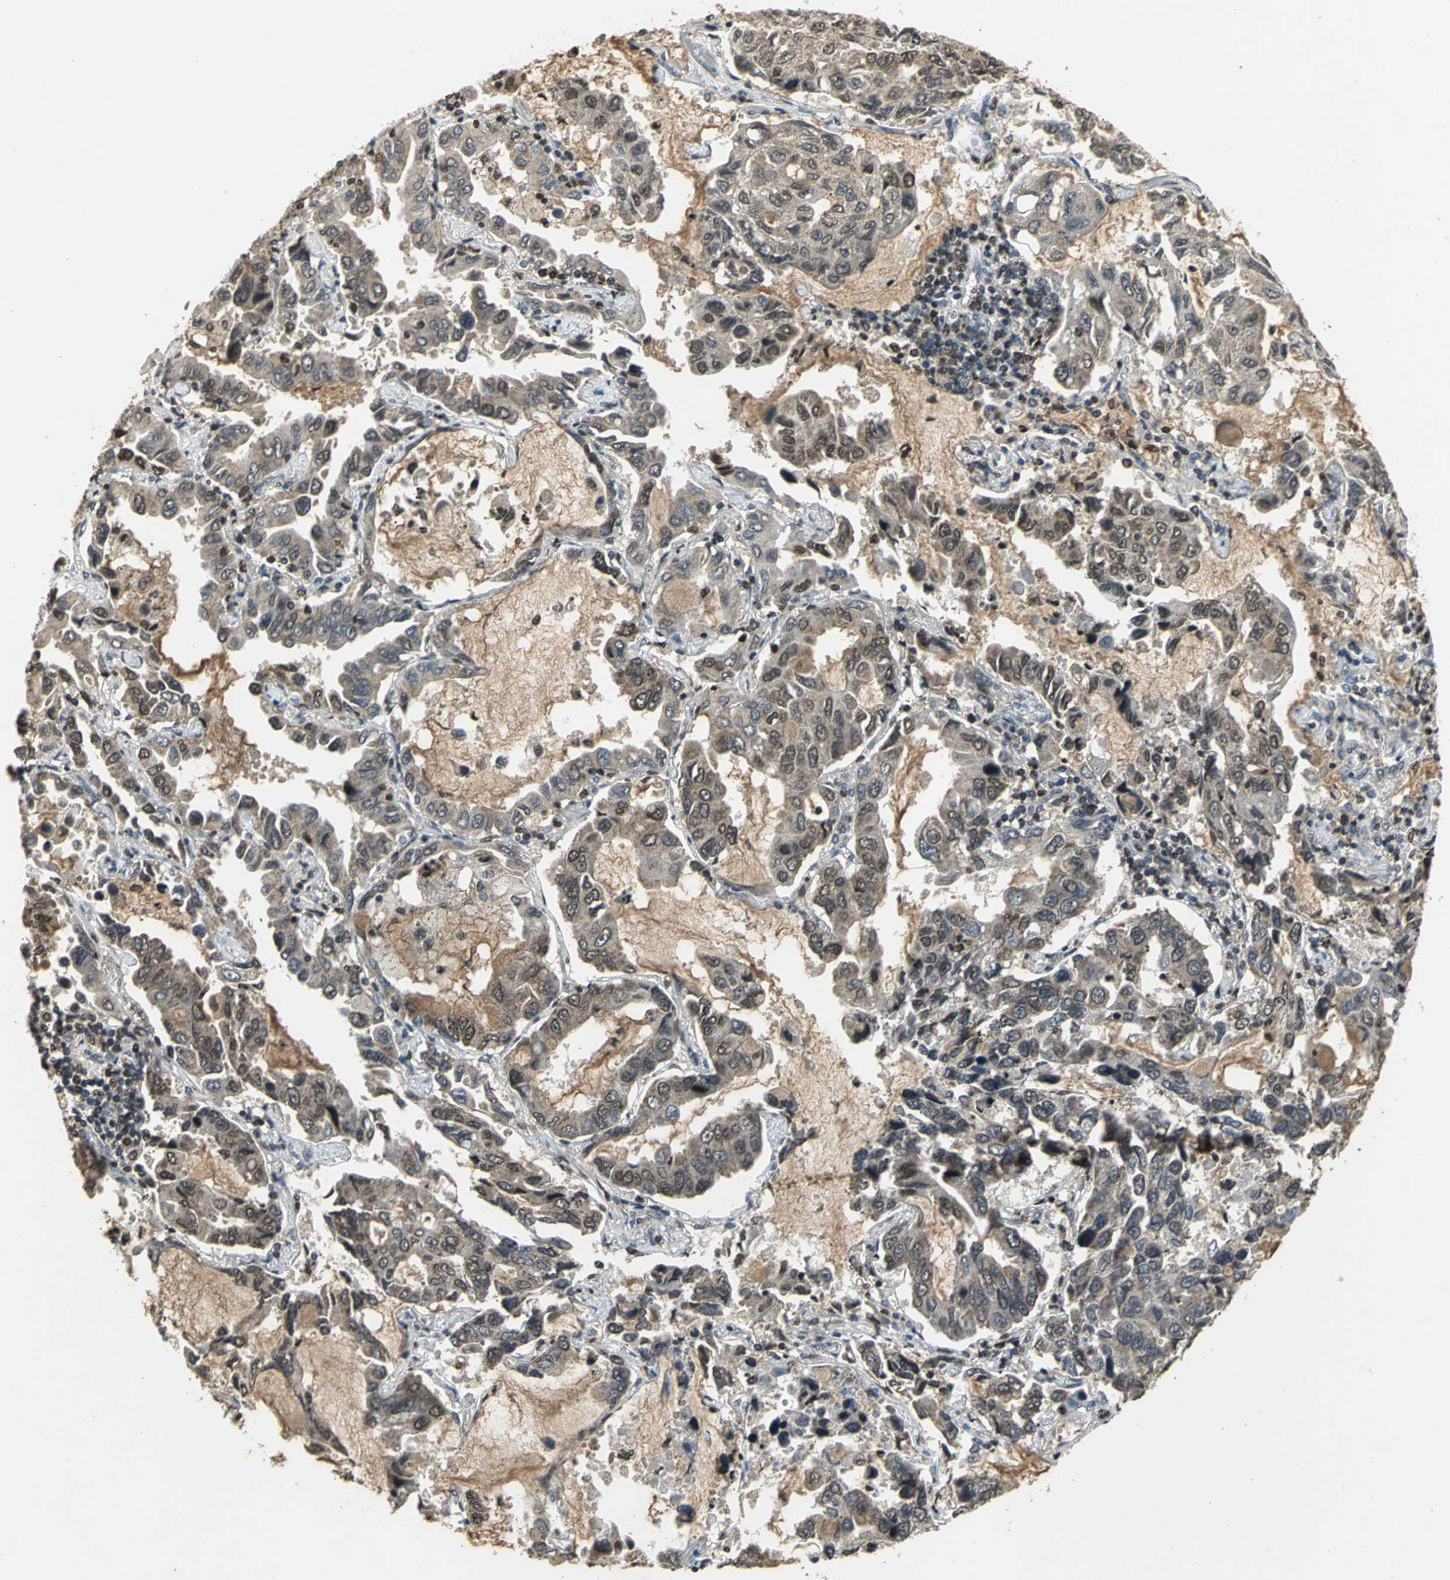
{"staining": {"intensity": "moderate", "quantity": ">75%", "location": "cytoplasmic/membranous,nuclear"}, "tissue": "lung cancer", "cell_type": "Tumor cells", "image_type": "cancer", "snomed": [{"axis": "morphology", "description": "Adenocarcinoma, NOS"}, {"axis": "topography", "description": "Lung"}], "caption": "Human lung cancer (adenocarcinoma) stained for a protein (brown) shows moderate cytoplasmic/membranous and nuclear positive positivity in about >75% of tumor cells.", "gene": "AHR", "patient": {"sex": "male", "age": 64}}